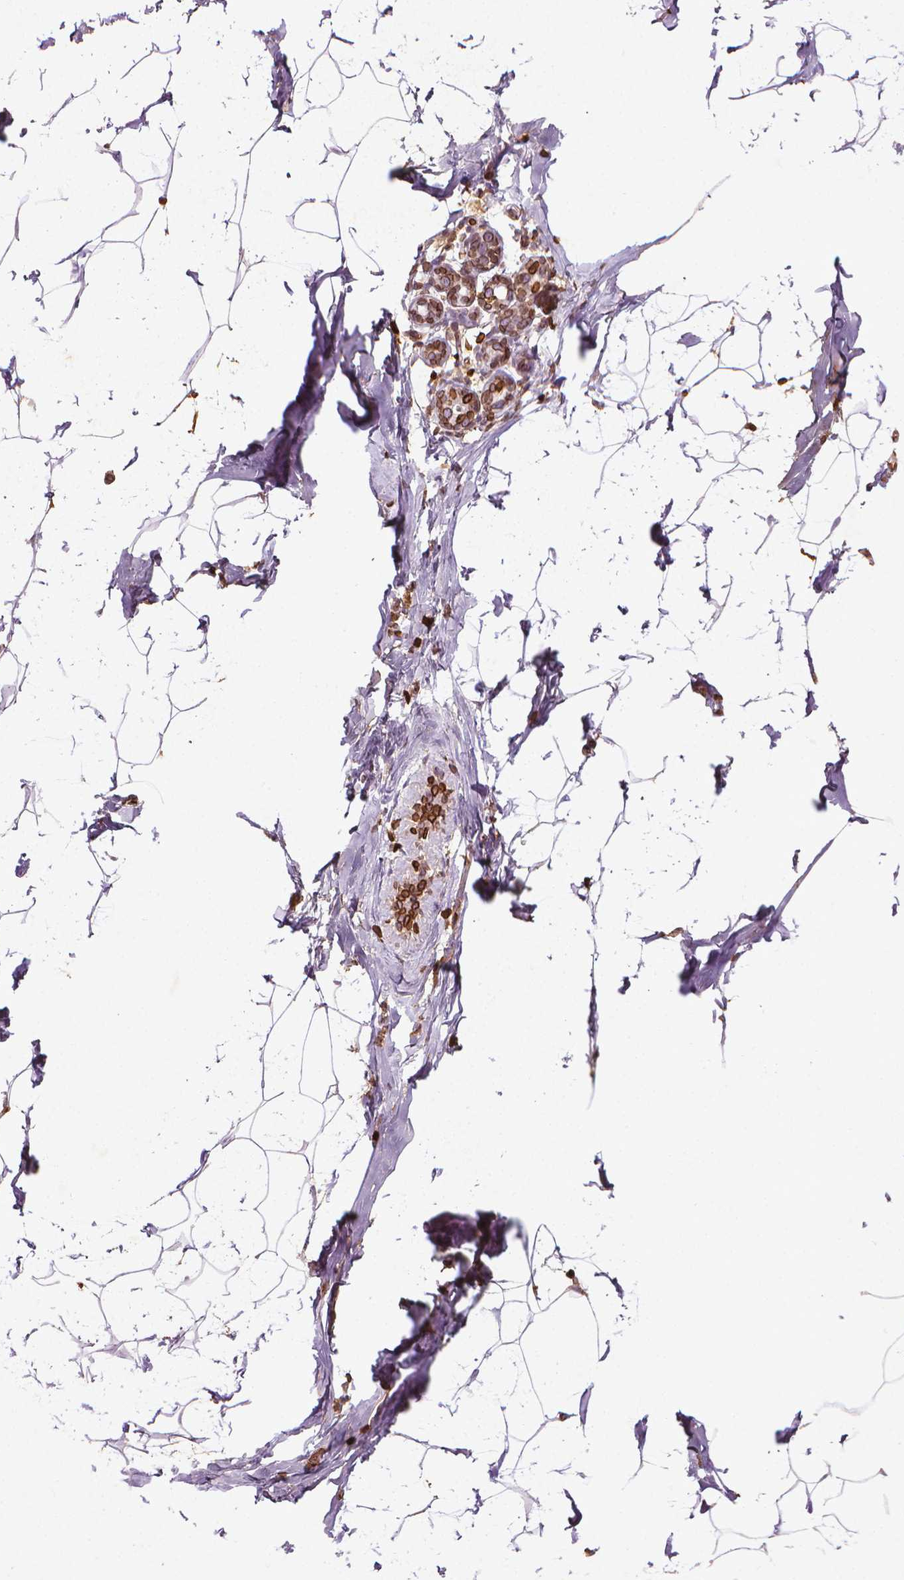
{"staining": {"intensity": "moderate", "quantity": "25%-75%", "location": "cytoplasmic/membranous,nuclear"}, "tissue": "breast", "cell_type": "Adipocytes", "image_type": "normal", "snomed": [{"axis": "morphology", "description": "Normal tissue, NOS"}, {"axis": "topography", "description": "Breast"}], "caption": "An immunohistochemistry (IHC) photomicrograph of normal tissue is shown. Protein staining in brown shows moderate cytoplasmic/membranous,nuclear positivity in breast within adipocytes.", "gene": "LMNB1", "patient": {"sex": "female", "age": 32}}